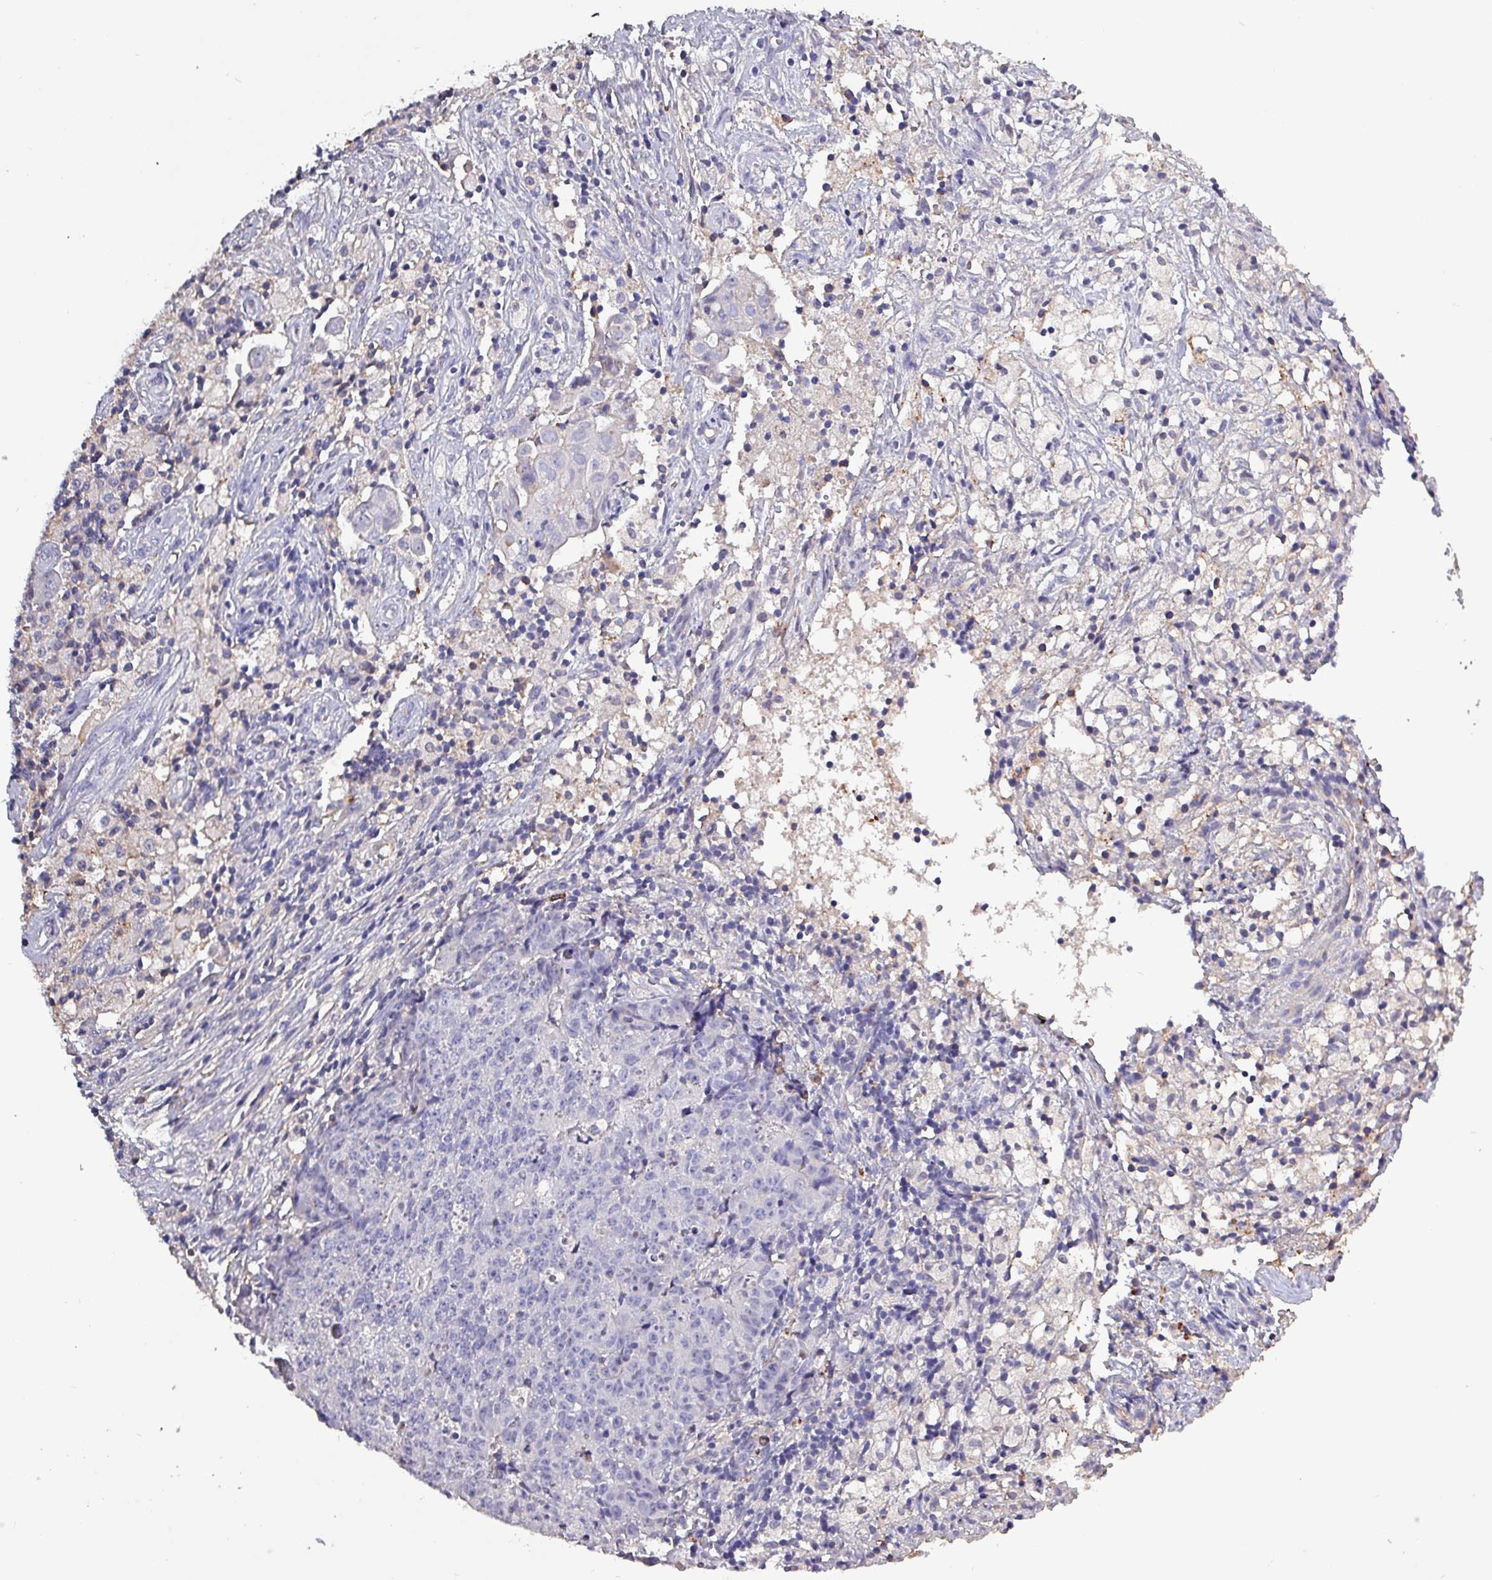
{"staining": {"intensity": "negative", "quantity": "none", "location": "none"}, "tissue": "ovarian cancer", "cell_type": "Tumor cells", "image_type": "cancer", "snomed": [{"axis": "morphology", "description": "Carcinoma, endometroid"}, {"axis": "topography", "description": "Ovary"}], "caption": "DAB immunohistochemical staining of ovarian cancer demonstrates no significant positivity in tumor cells.", "gene": "HTRA4", "patient": {"sex": "female", "age": 42}}